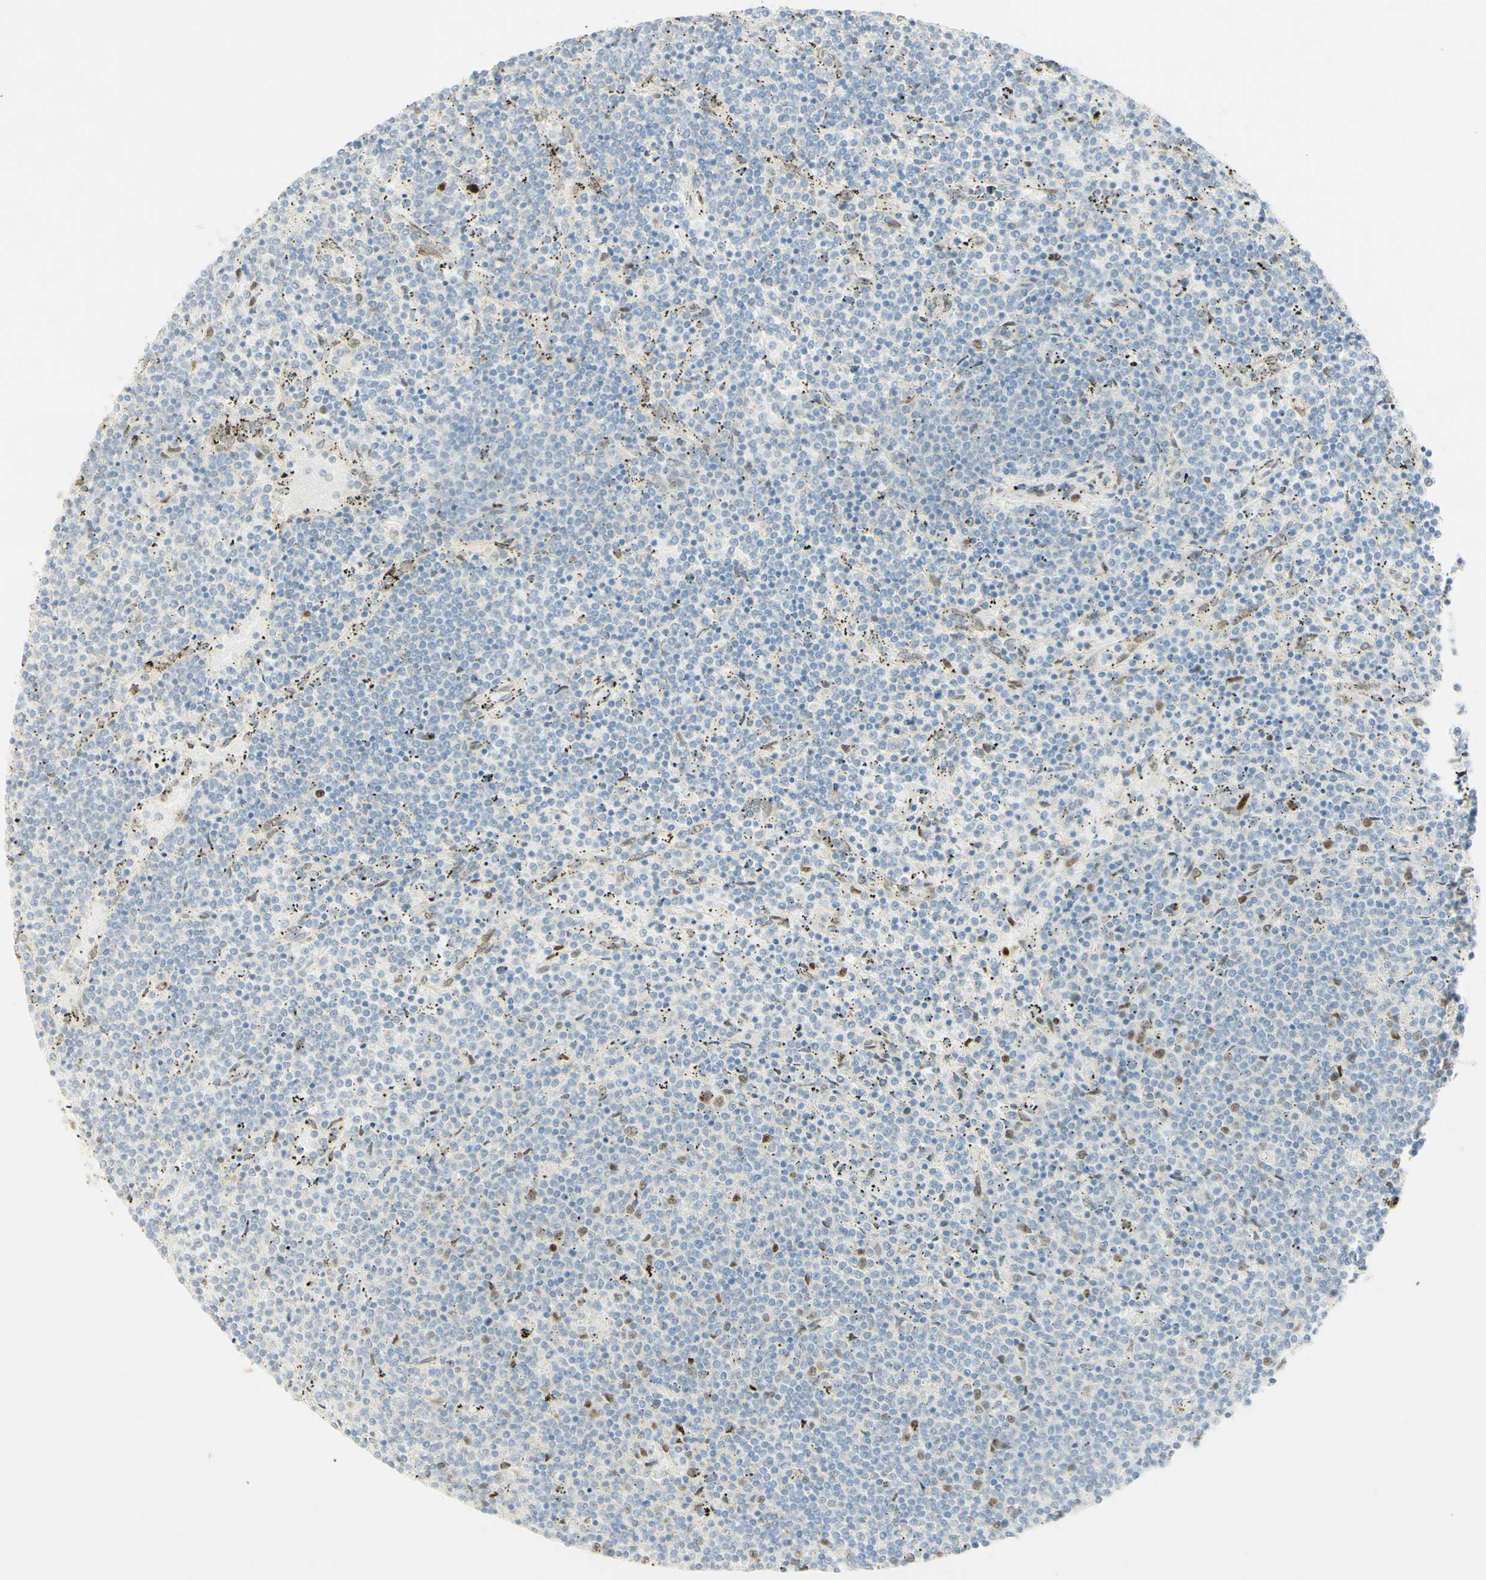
{"staining": {"intensity": "moderate", "quantity": "<25%", "location": "nuclear"}, "tissue": "lymphoma", "cell_type": "Tumor cells", "image_type": "cancer", "snomed": [{"axis": "morphology", "description": "Malignant lymphoma, non-Hodgkin's type, Low grade"}, {"axis": "topography", "description": "Spleen"}], "caption": "Malignant lymphoma, non-Hodgkin's type (low-grade) tissue displays moderate nuclear staining in approximately <25% of tumor cells, visualized by immunohistochemistry.", "gene": "E2F1", "patient": {"sex": "female", "age": 50}}